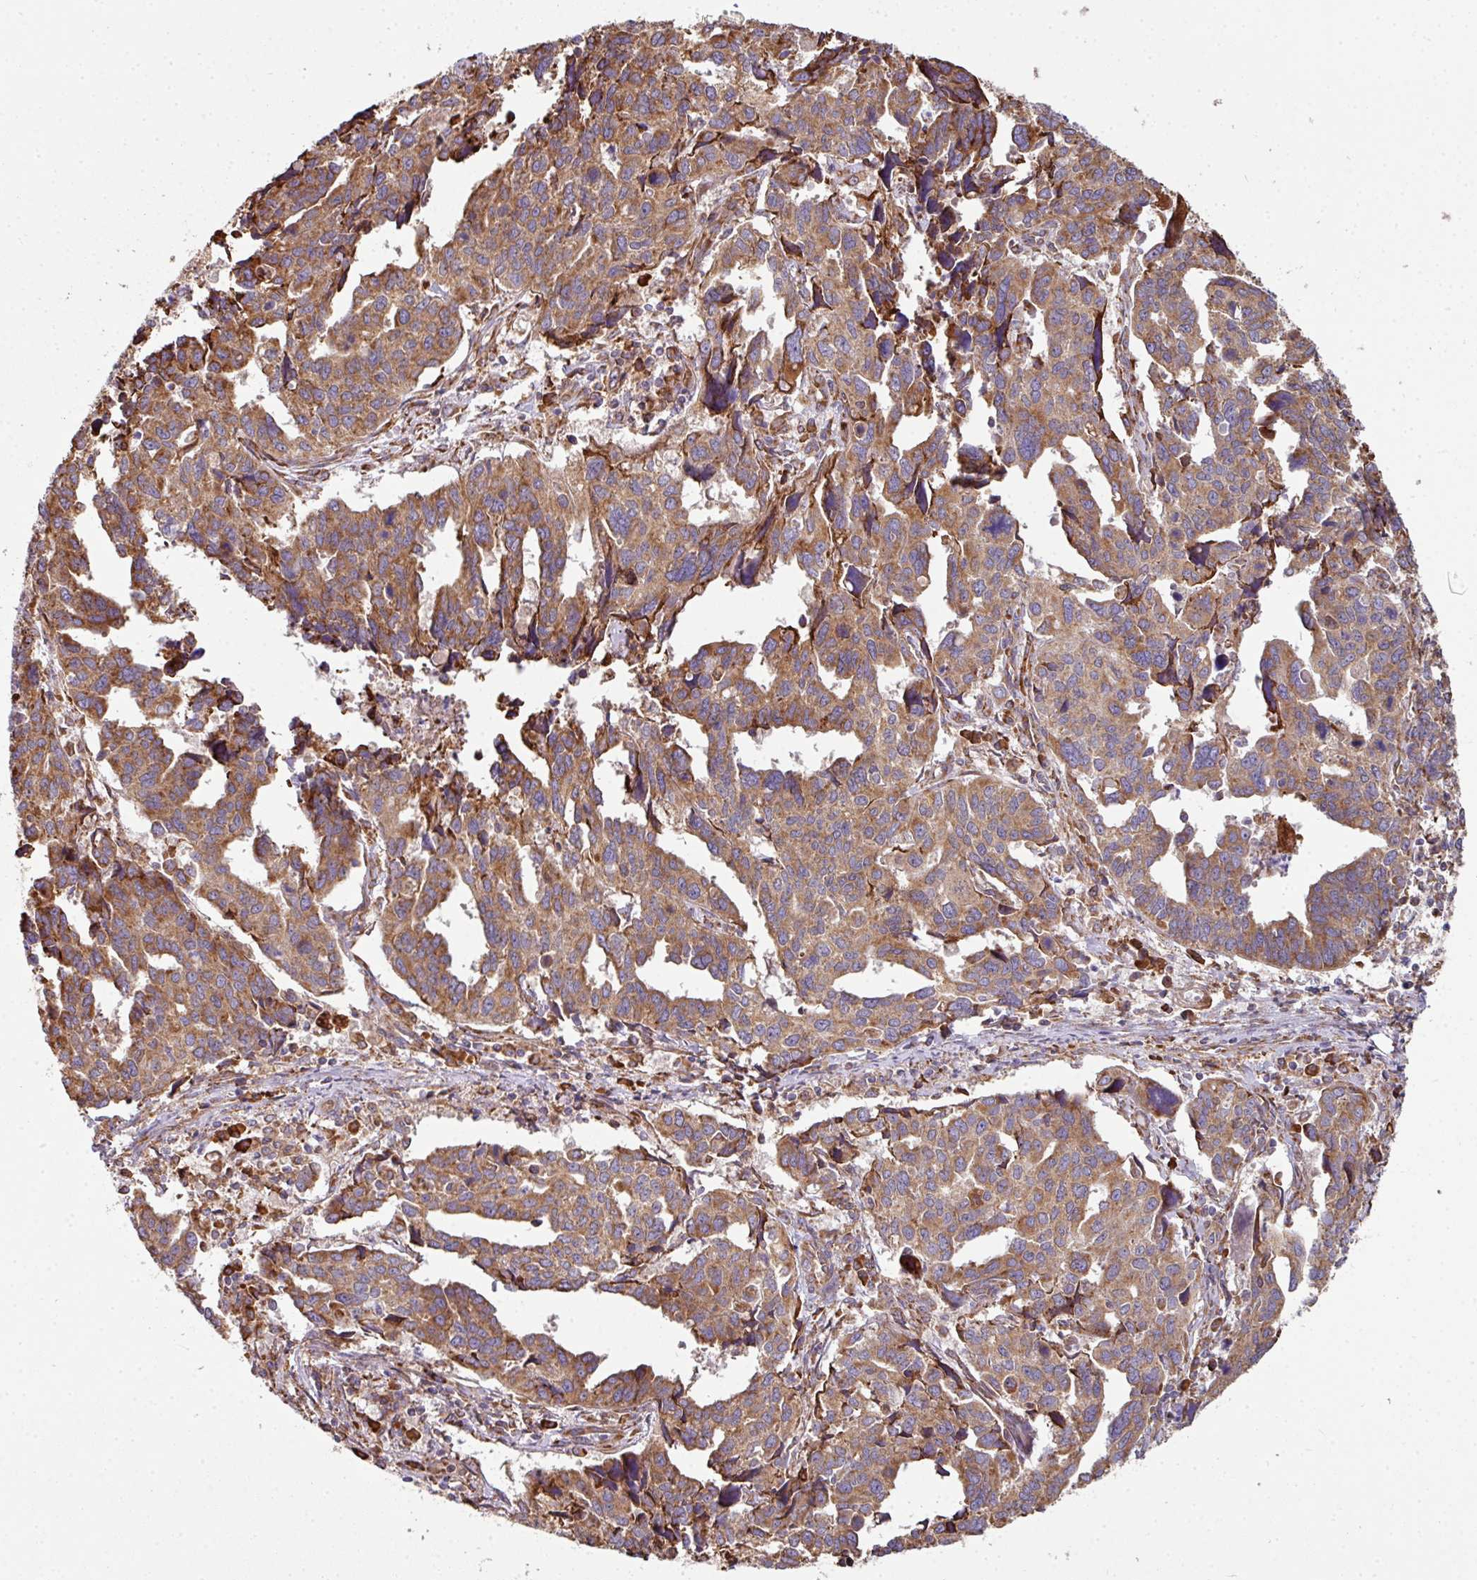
{"staining": {"intensity": "moderate", "quantity": ">75%", "location": "cytoplasmic/membranous"}, "tissue": "endometrial cancer", "cell_type": "Tumor cells", "image_type": "cancer", "snomed": [{"axis": "morphology", "description": "Adenocarcinoma, NOS"}, {"axis": "topography", "description": "Endometrium"}], "caption": "Immunohistochemistry micrograph of endometrial cancer (adenocarcinoma) stained for a protein (brown), which exhibits medium levels of moderate cytoplasmic/membranous staining in approximately >75% of tumor cells.", "gene": "FAT4", "patient": {"sex": "female", "age": 73}}